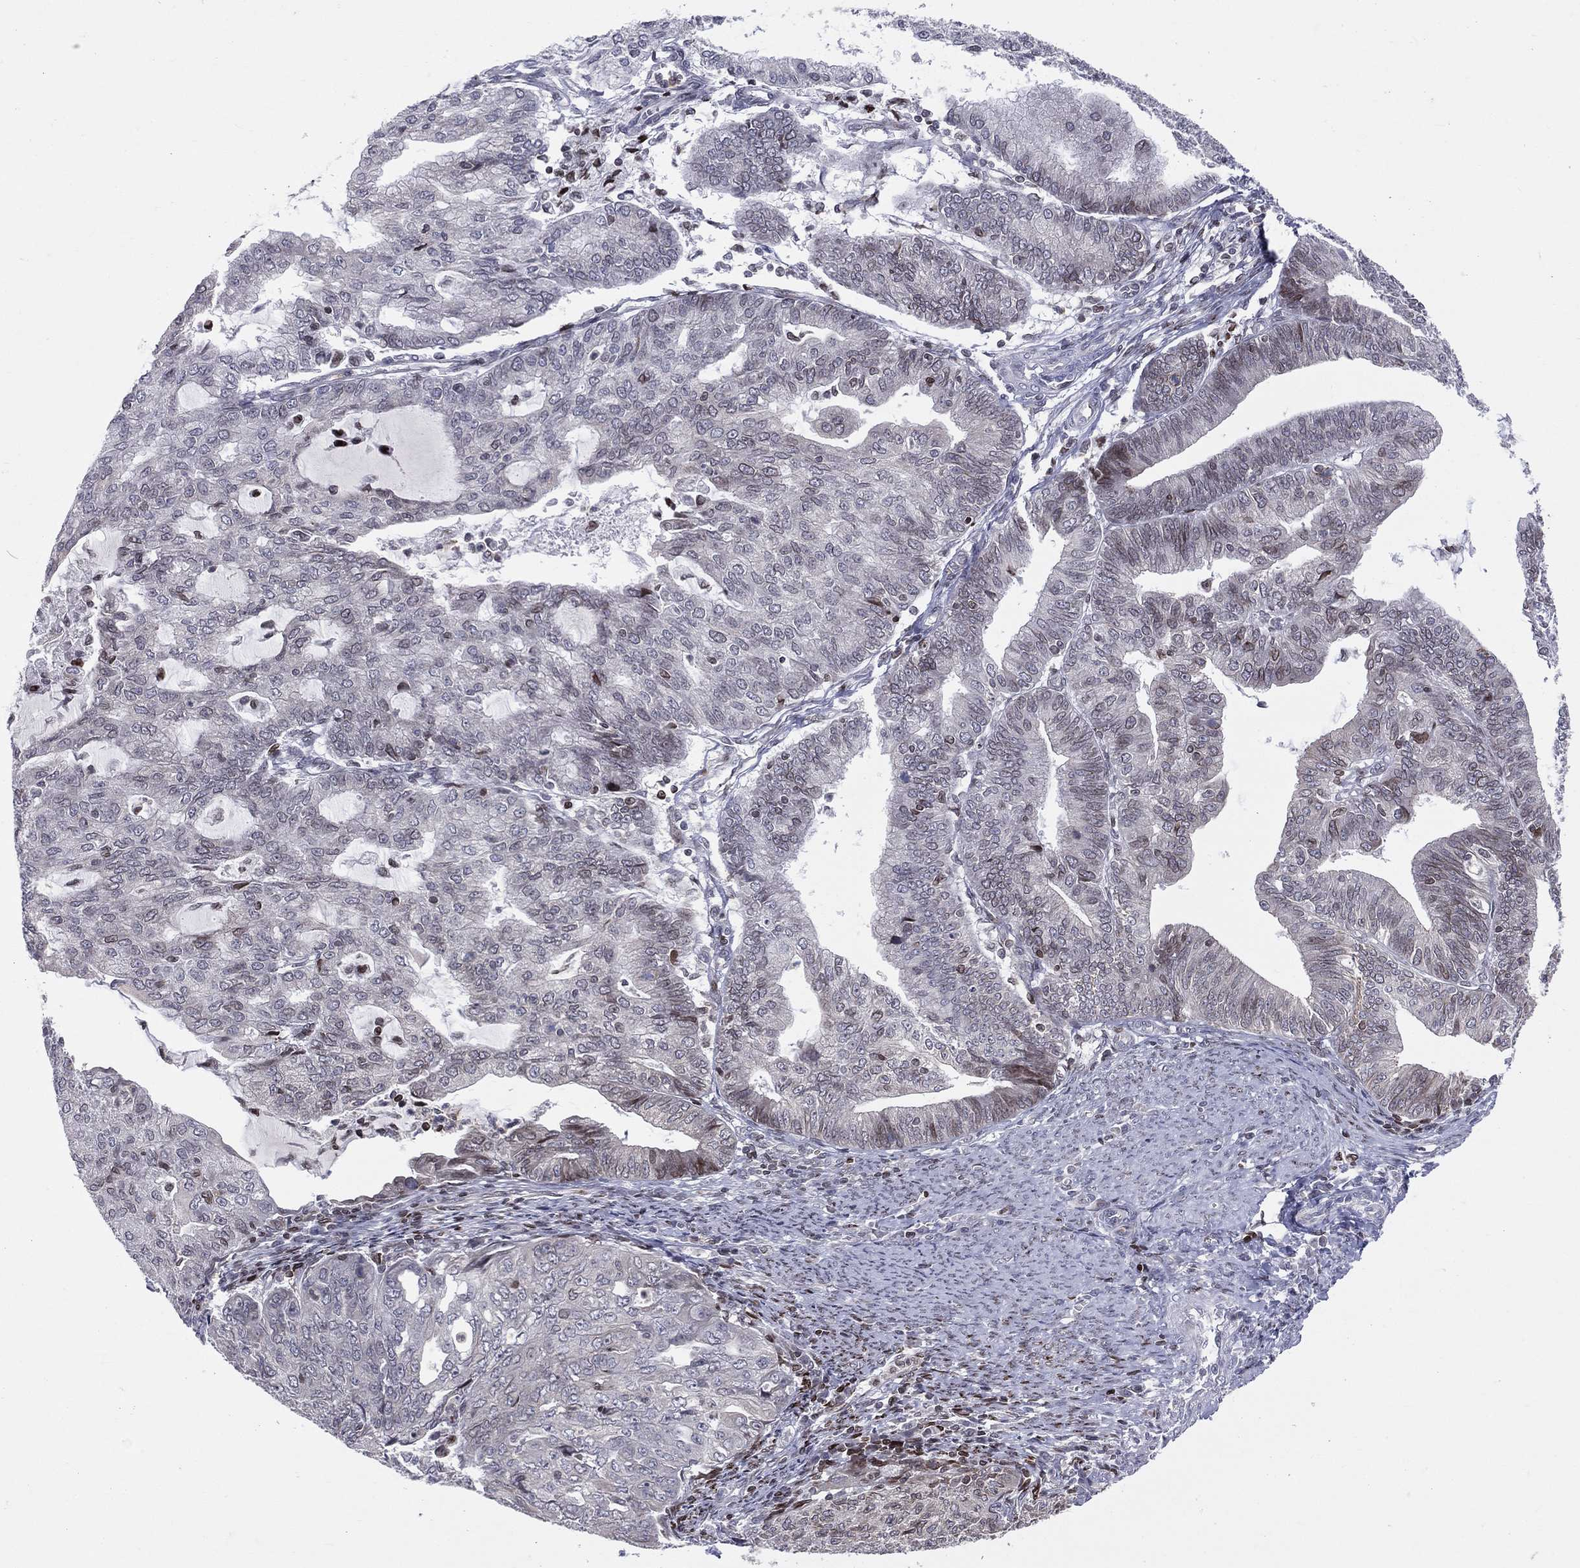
{"staining": {"intensity": "moderate", "quantity": "<25%", "location": "cytoplasmic/membranous,nuclear"}, "tissue": "endometrial cancer", "cell_type": "Tumor cells", "image_type": "cancer", "snomed": [{"axis": "morphology", "description": "Adenocarcinoma, NOS"}, {"axis": "topography", "description": "Endometrium"}], "caption": "Immunohistochemistry photomicrograph of human endometrial cancer (adenocarcinoma) stained for a protein (brown), which exhibits low levels of moderate cytoplasmic/membranous and nuclear staining in approximately <25% of tumor cells.", "gene": "DBF4B", "patient": {"sex": "female", "age": 82}}